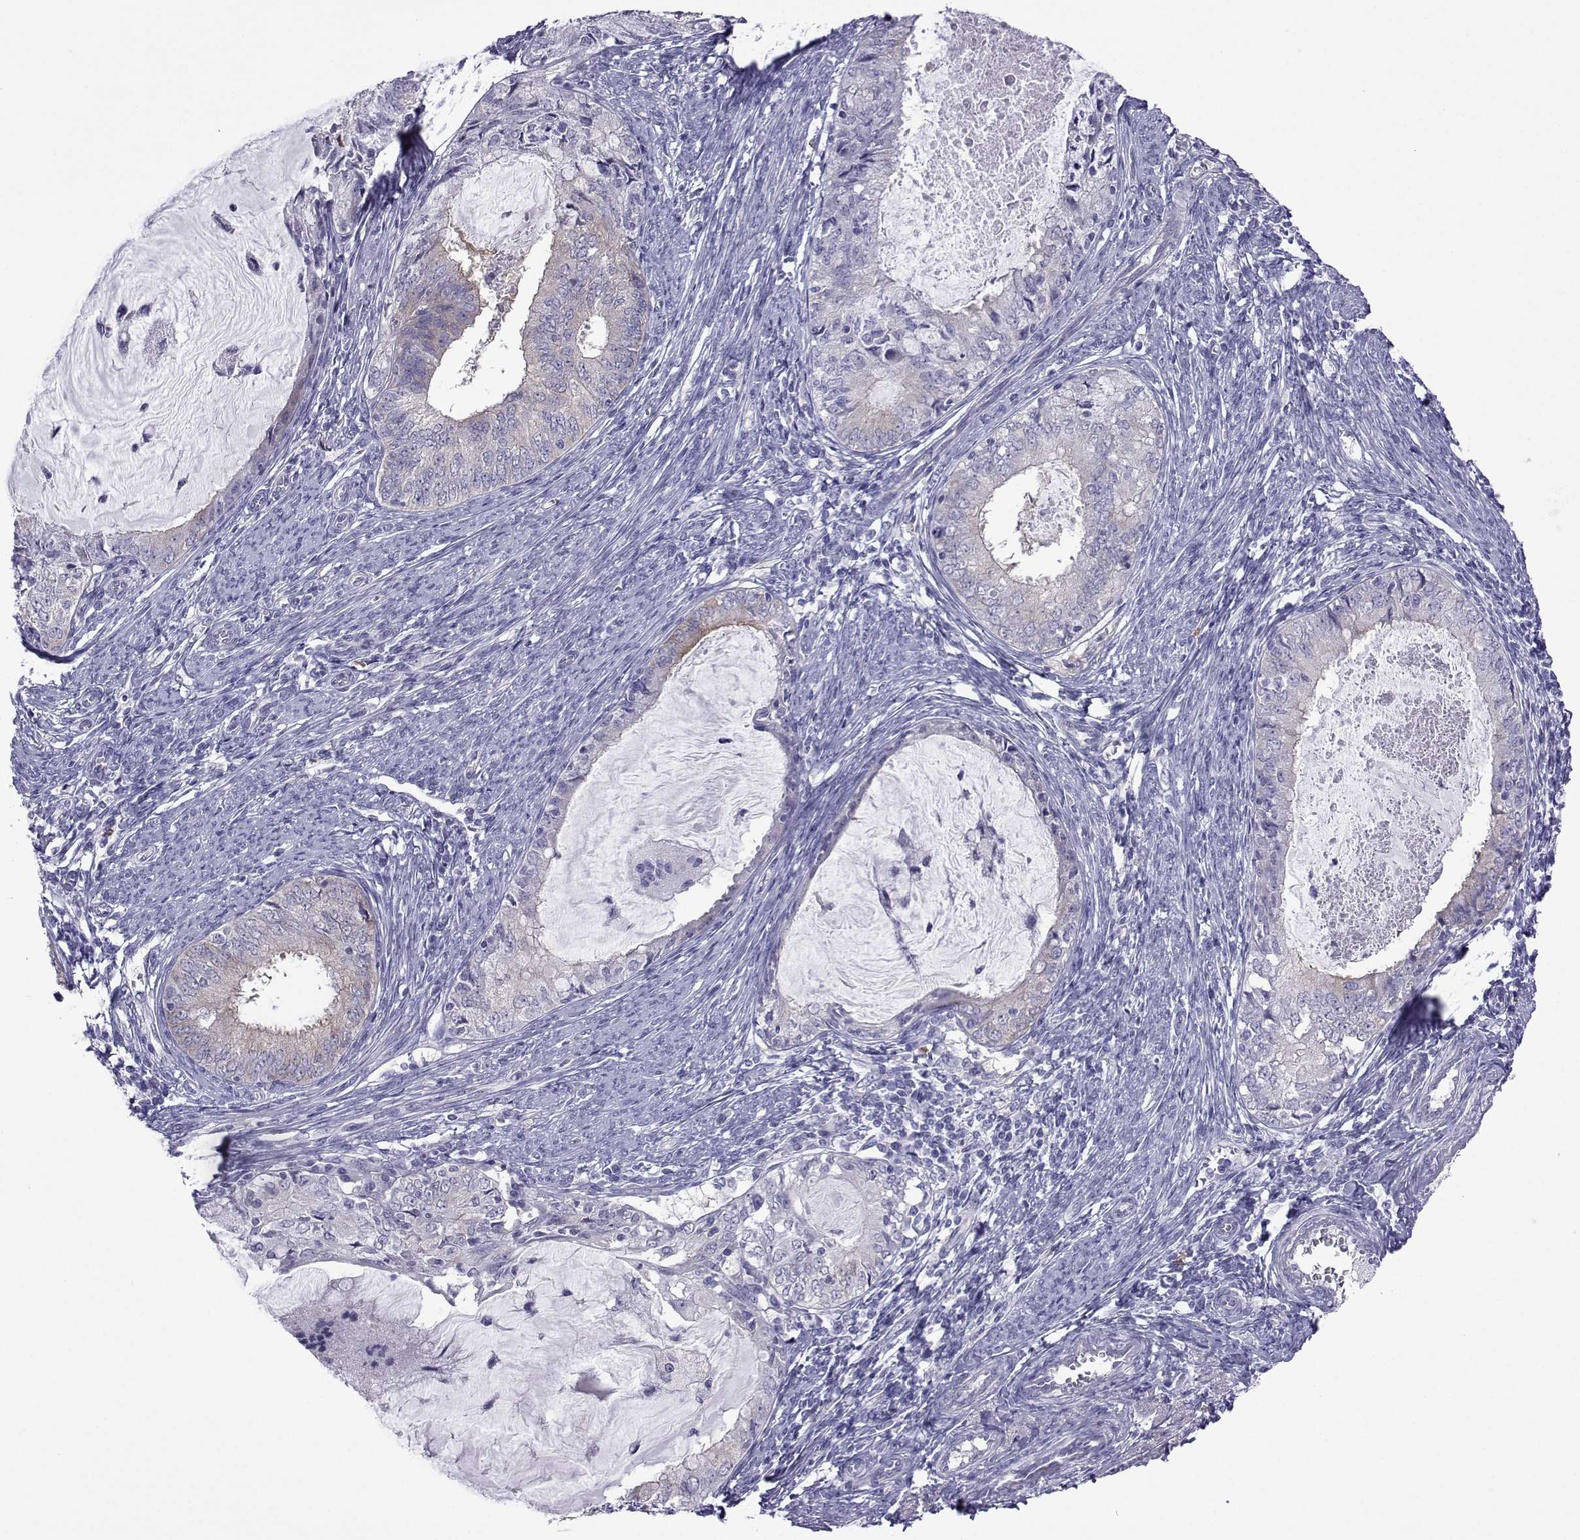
{"staining": {"intensity": "weak", "quantity": "<25%", "location": "cytoplasmic/membranous"}, "tissue": "endometrial cancer", "cell_type": "Tumor cells", "image_type": "cancer", "snomed": [{"axis": "morphology", "description": "Adenocarcinoma, NOS"}, {"axis": "topography", "description": "Endometrium"}], "caption": "The IHC micrograph has no significant expression in tumor cells of endometrial adenocarcinoma tissue.", "gene": "COL22A1", "patient": {"sex": "female", "age": 57}}